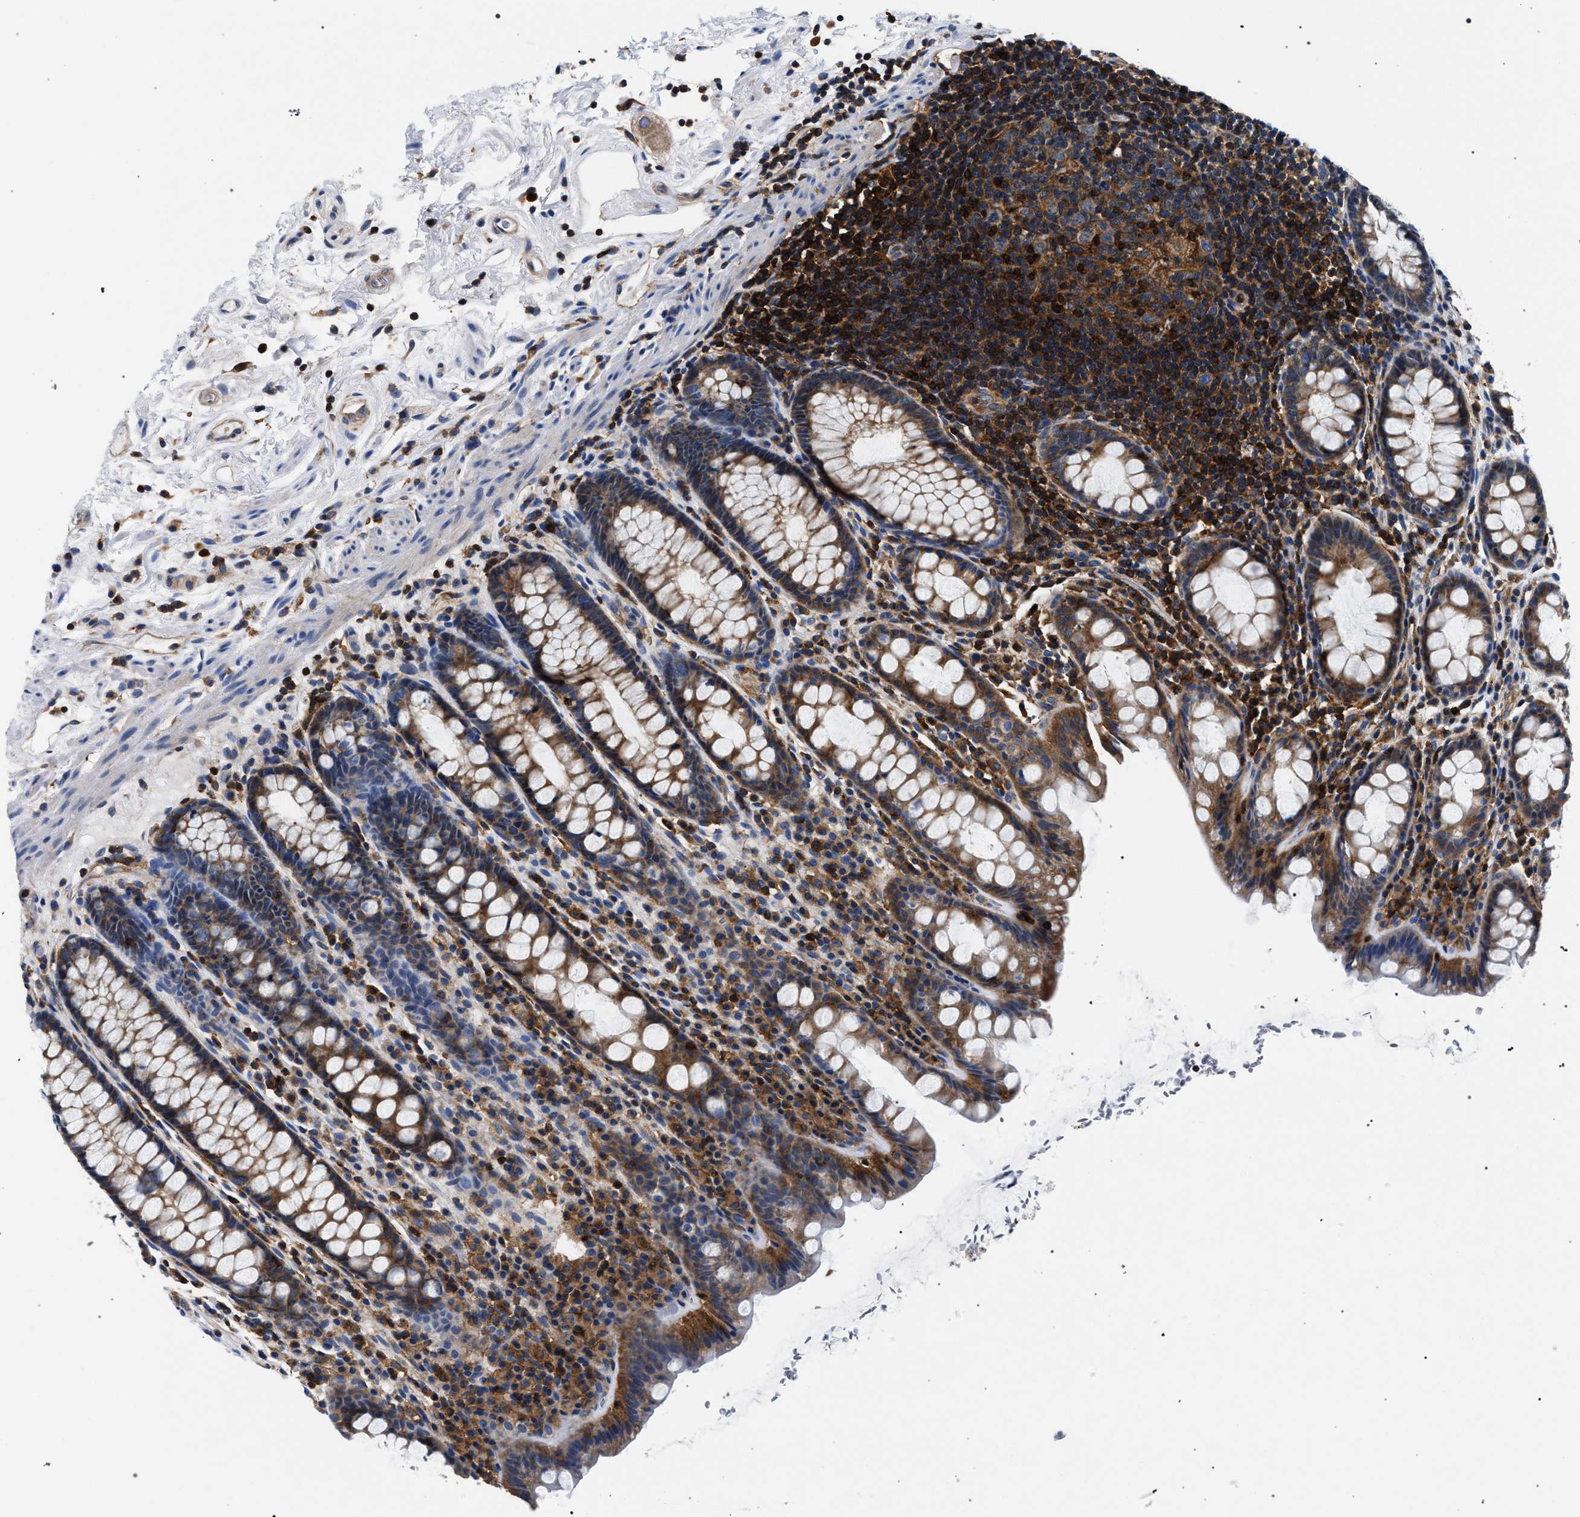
{"staining": {"intensity": "moderate", "quantity": ">75%", "location": "cytoplasmic/membranous"}, "tissue": "rectum", "cell_type": "Glandular cells", "image_type": "normal", "snomed": [{"axis": "morphology", "description": "Normal tissue, NOS"}, {"axis": "topography", "description": "Rectum"}], "caption": "Immunohistochemical staining of normal human rectum exhibits moderate cytoplasmic/membranous protein positivity in approximately >75% of glandular cells.", "gene": "LASP1", "patient": {"sex": "male", "age": 92}}